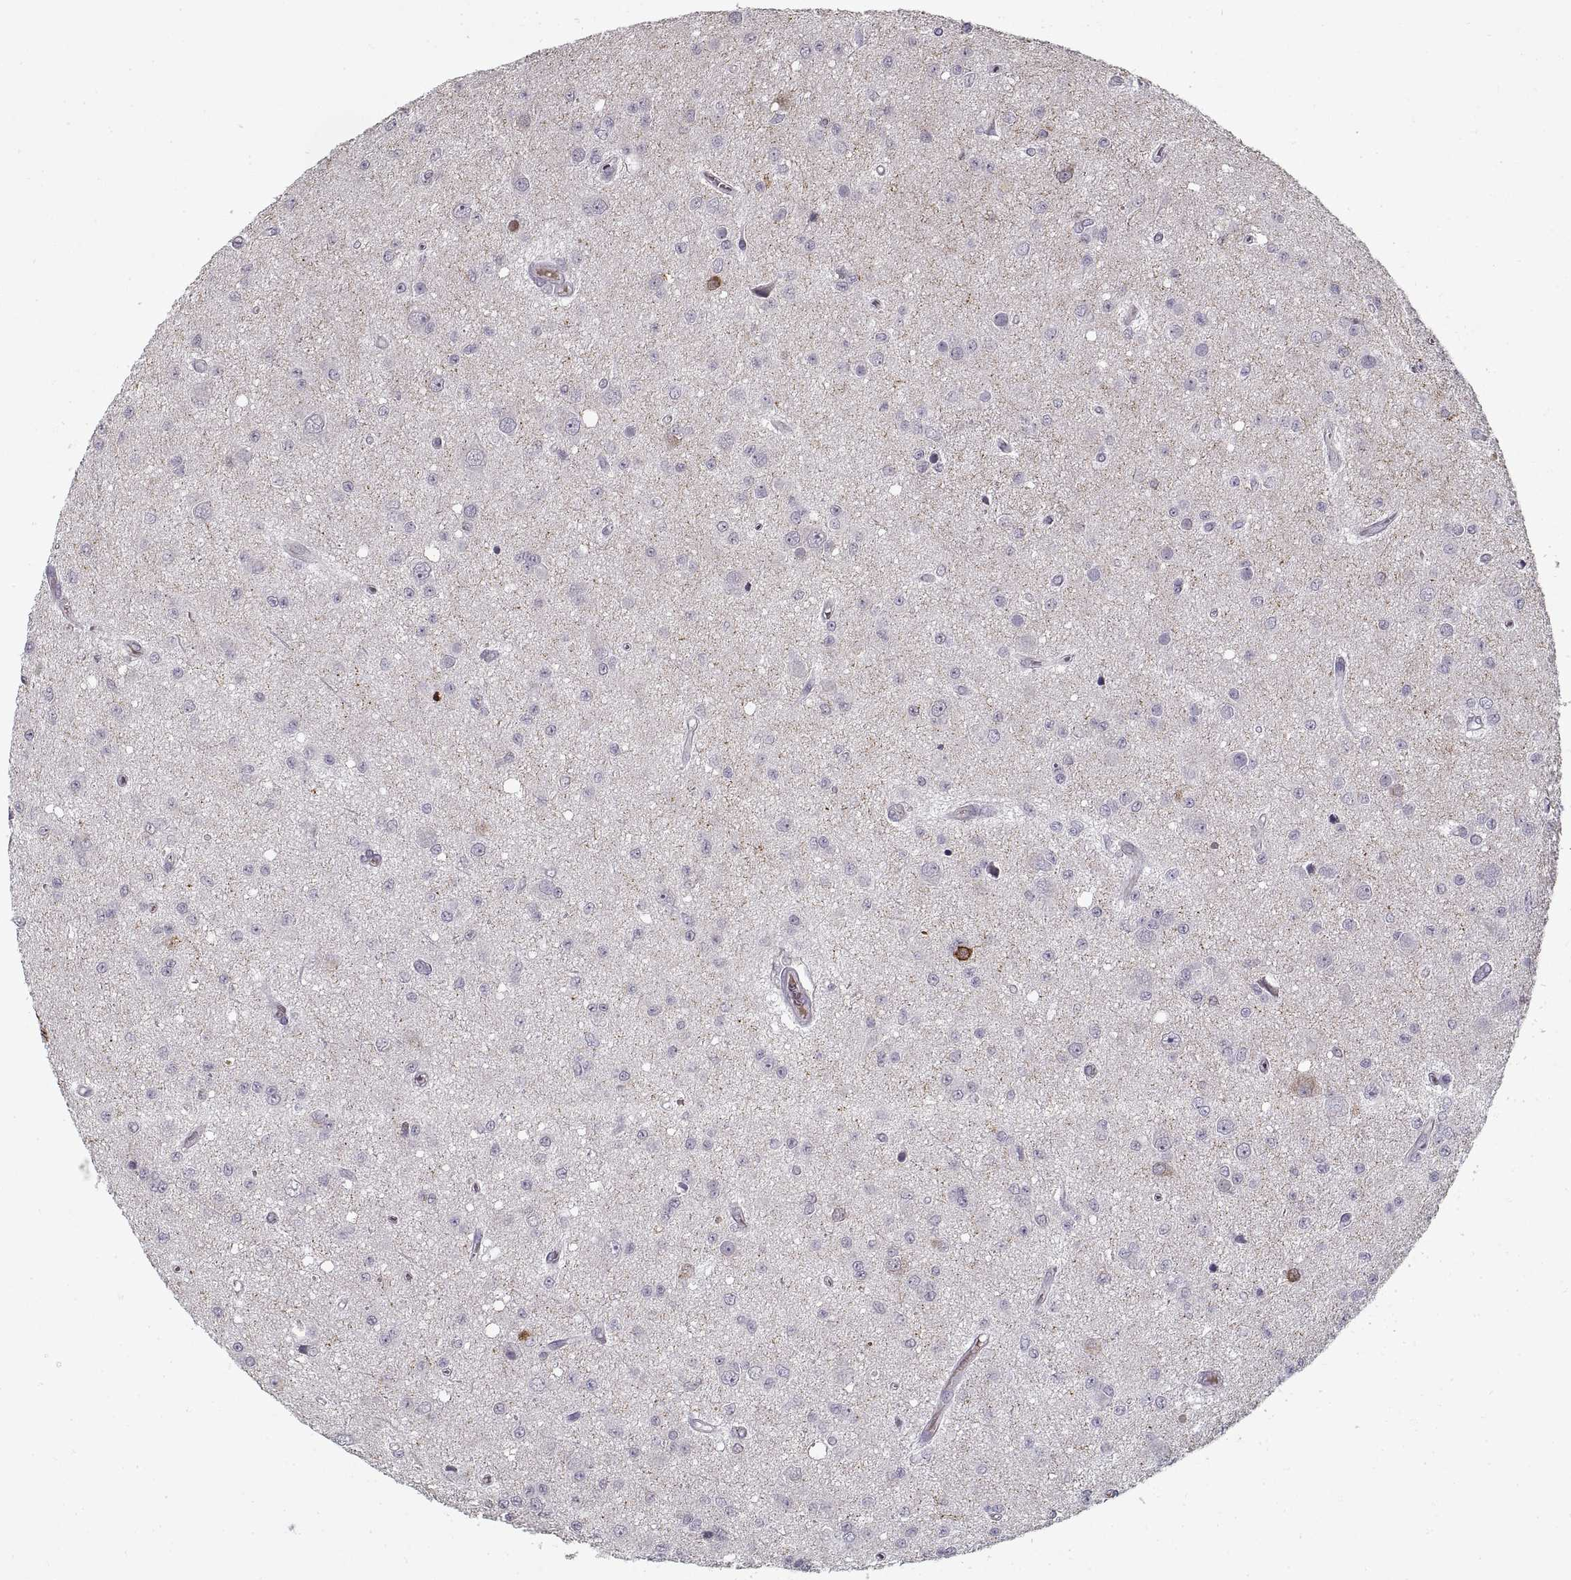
{"staining": {"intensity": "negative", "quantity": "none", "location": "none"}, "tissue": "glioma", "cell_type": "Tumor cells", "image_type": "cancer", "snomed": [{"axis": "morphology", "description": "Glioma, malignant, Low grade"}, {"axis": "topography", "description": "Brain"}], "caption": "Tumor cells are negative for protein expression in human malignant glioma (low-grade).", "gene": "GAD2", "patient": {"sex": "female", "age": 45}}